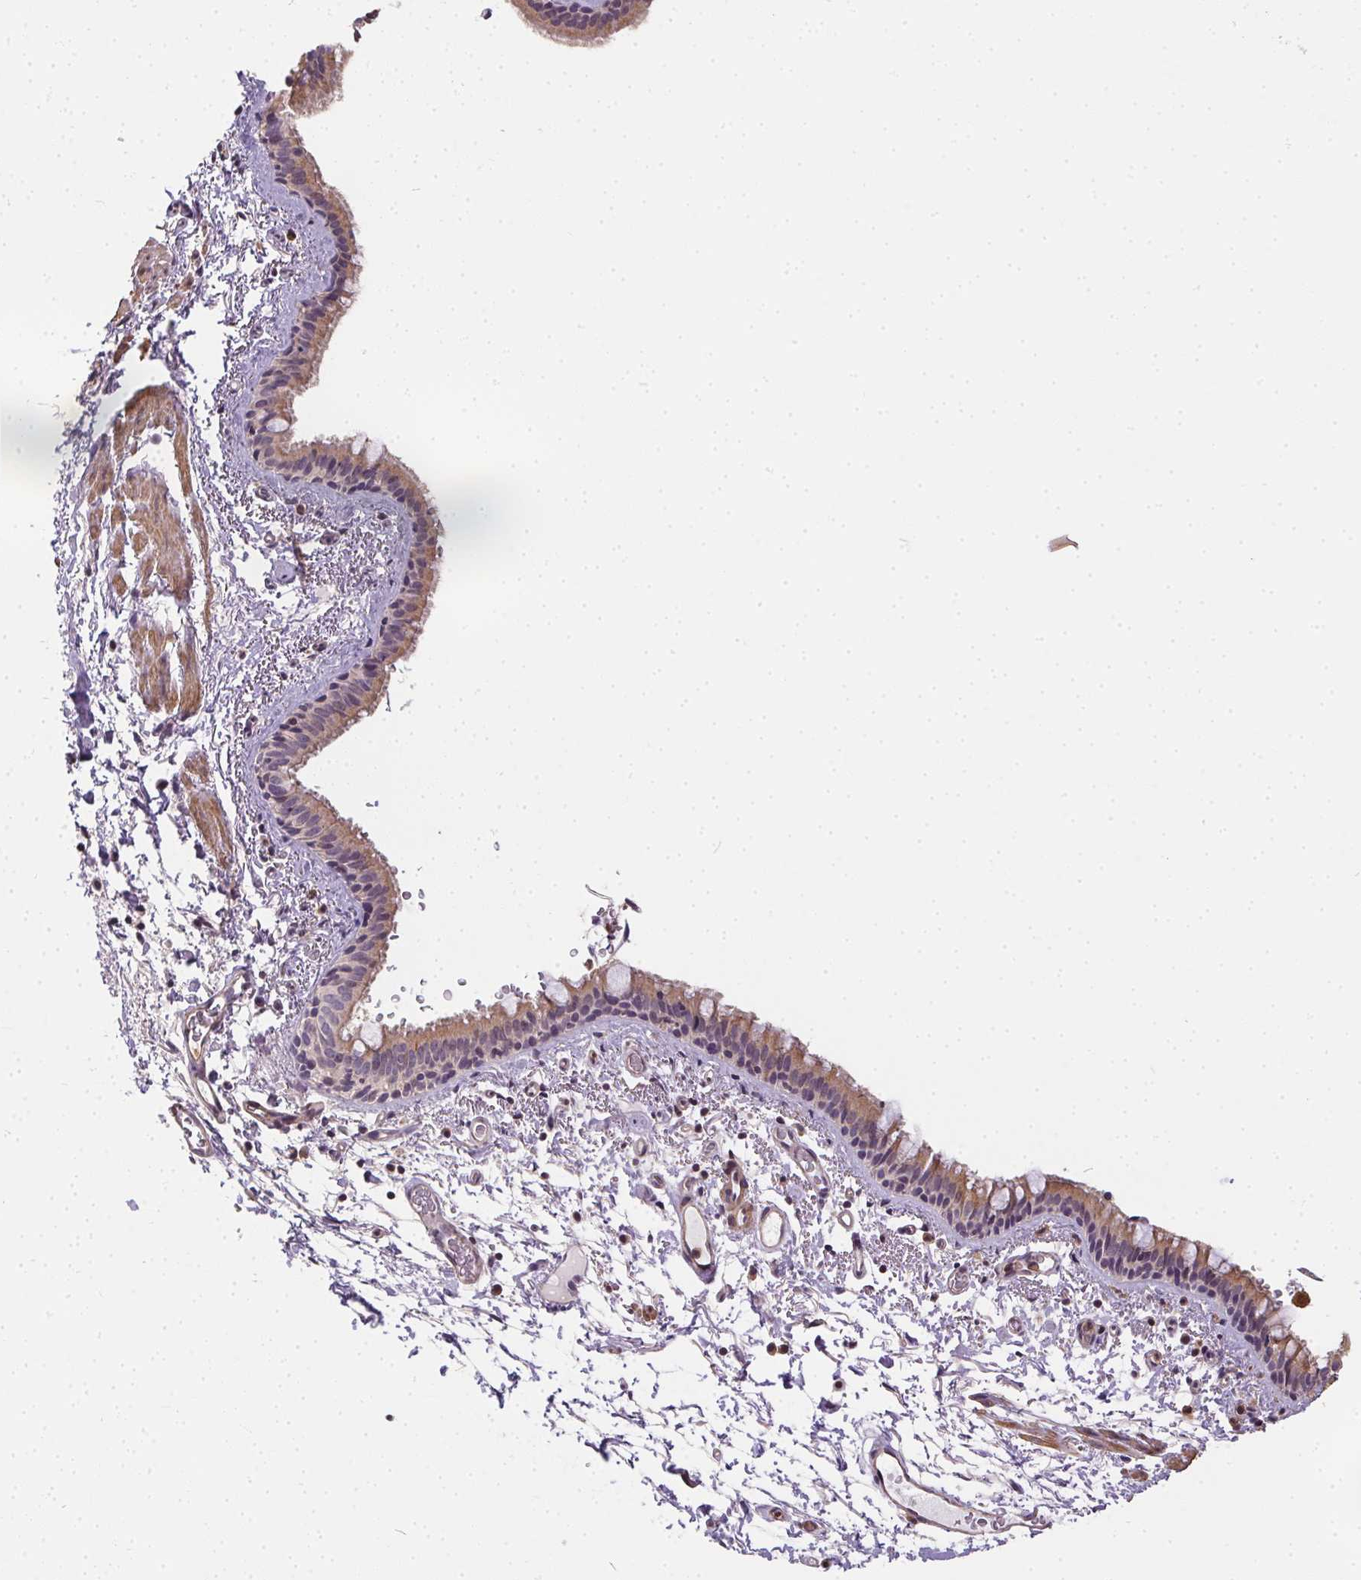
{"staining": {"intensity": "moderate", "quantity": "25%-75%", "location": "cytoplasmic/membranous"}, "tissue": "bronchus", "cell_type": "Respiratory epithelial cells", "image_type": "normal", "snomed": [{"axis": "morphology", "description": "Normal tissue, NOS"}, {"axis": "topography", "description": "Bronchus"}], "caption": "Immunohistochemistry (IHC) image of normal bronchus: human bronchus stained using immunohistochemistry exhibits medium levels of moderate protein expression localized specifically in the cytoplasmic/membranous of respiratory epithelial cells, appearing as a cytoplasmic/membranous brown color.", "gene": "REV3L", "patient": {"sex": "female", "age": 61}}